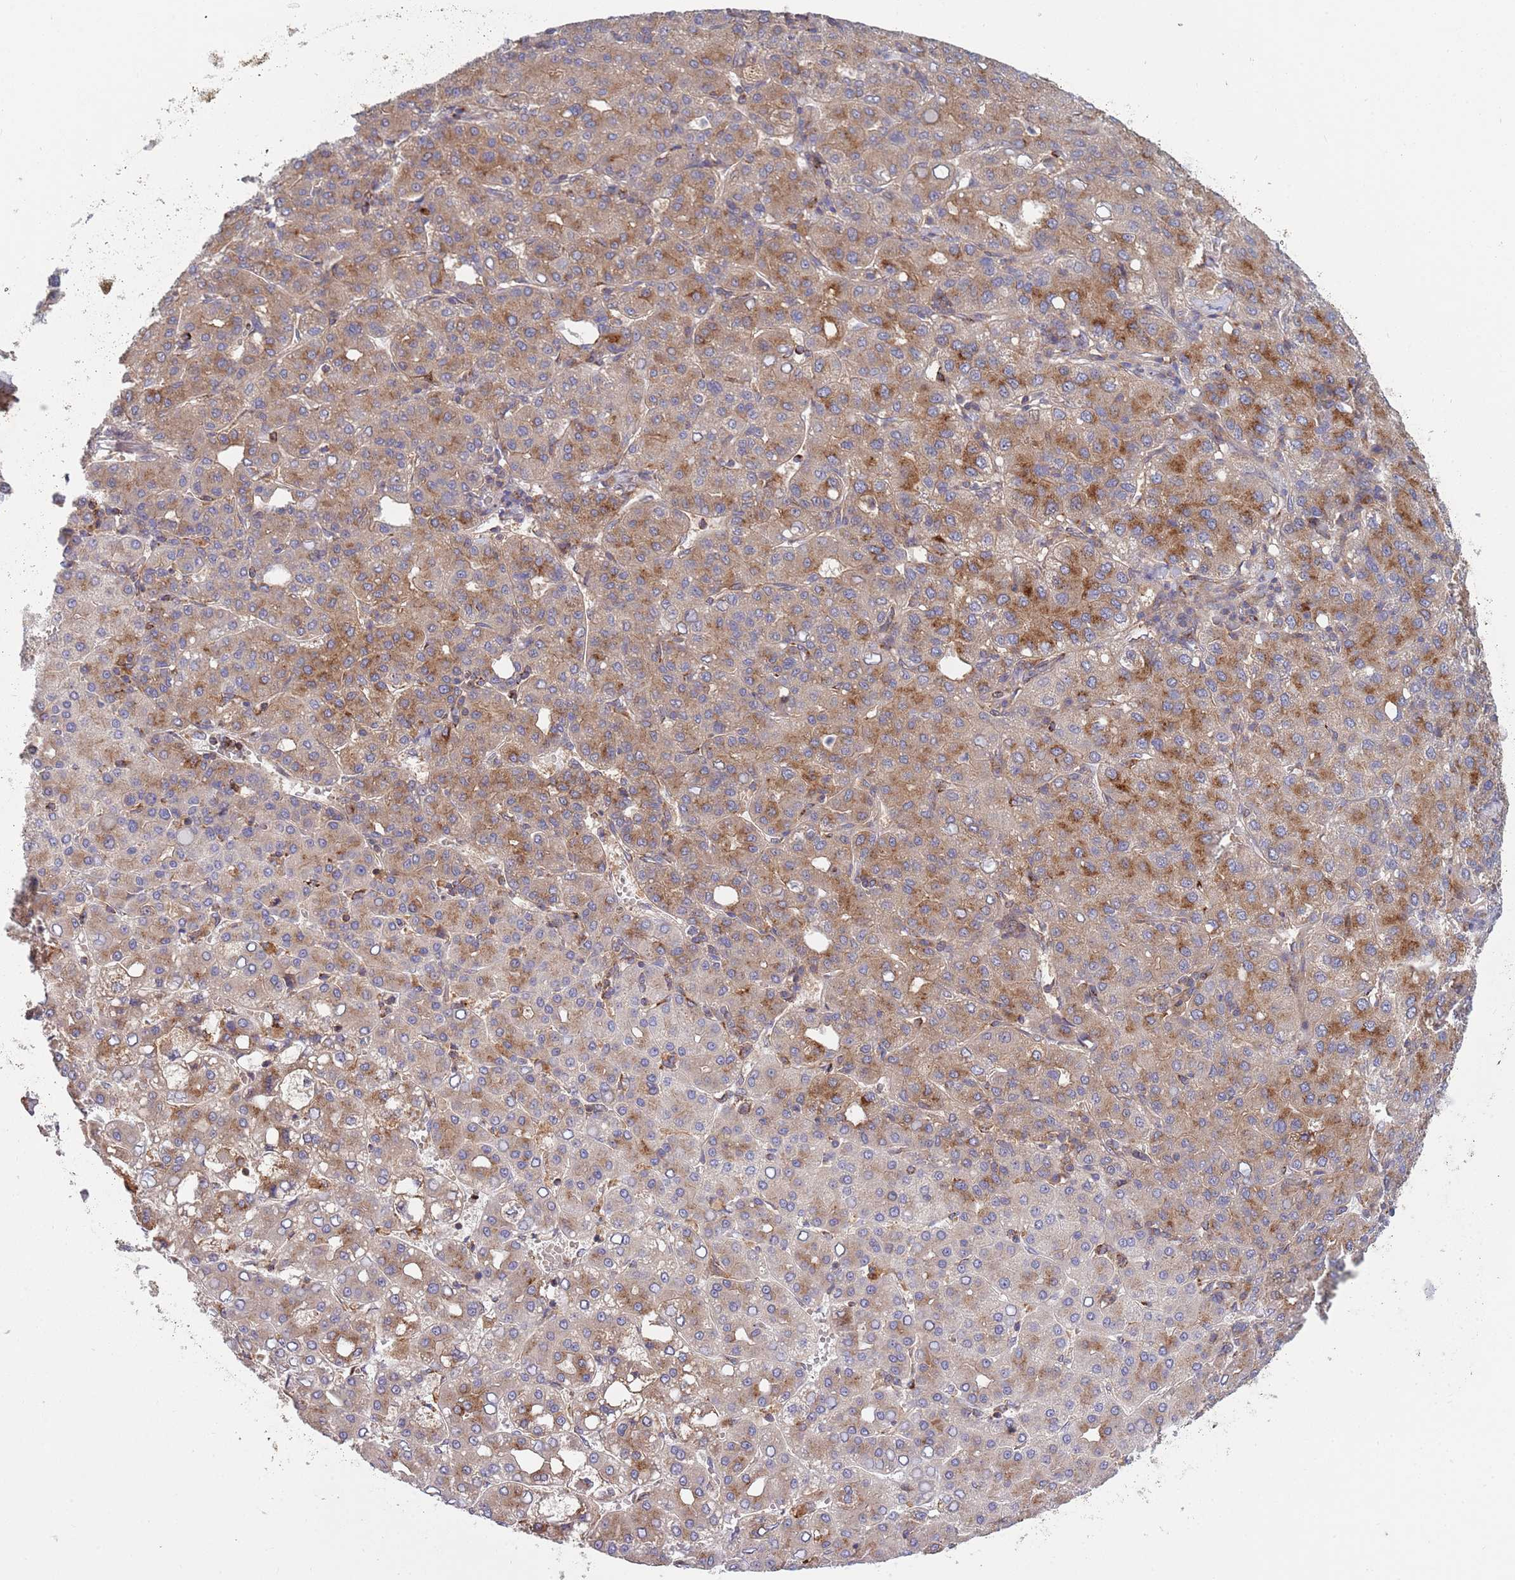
{"staining": {"intensity": "moderate", "quantity": ">75%", "location": "cytoplasmic/membranous"}, "tissue": "liver cancer", "cell_type": "Tumor cells", "image_type": "cancer", "snomed": [{"axis": "morphology", "description": "Carcinoma, Hepatocellular, NOS"}, {"axis": "topography", "description": "Liver"}], "caption": "A brown stain highlights moderate cytoplasmic/membranous staining of a protein in human liver hepatocellular carcinoma tumor cells. (DAB IHC, brown staining for protein, blue staining for nuclei).", "gene": "BTBD7", "patient": {"sex": "male", "age": 65}}